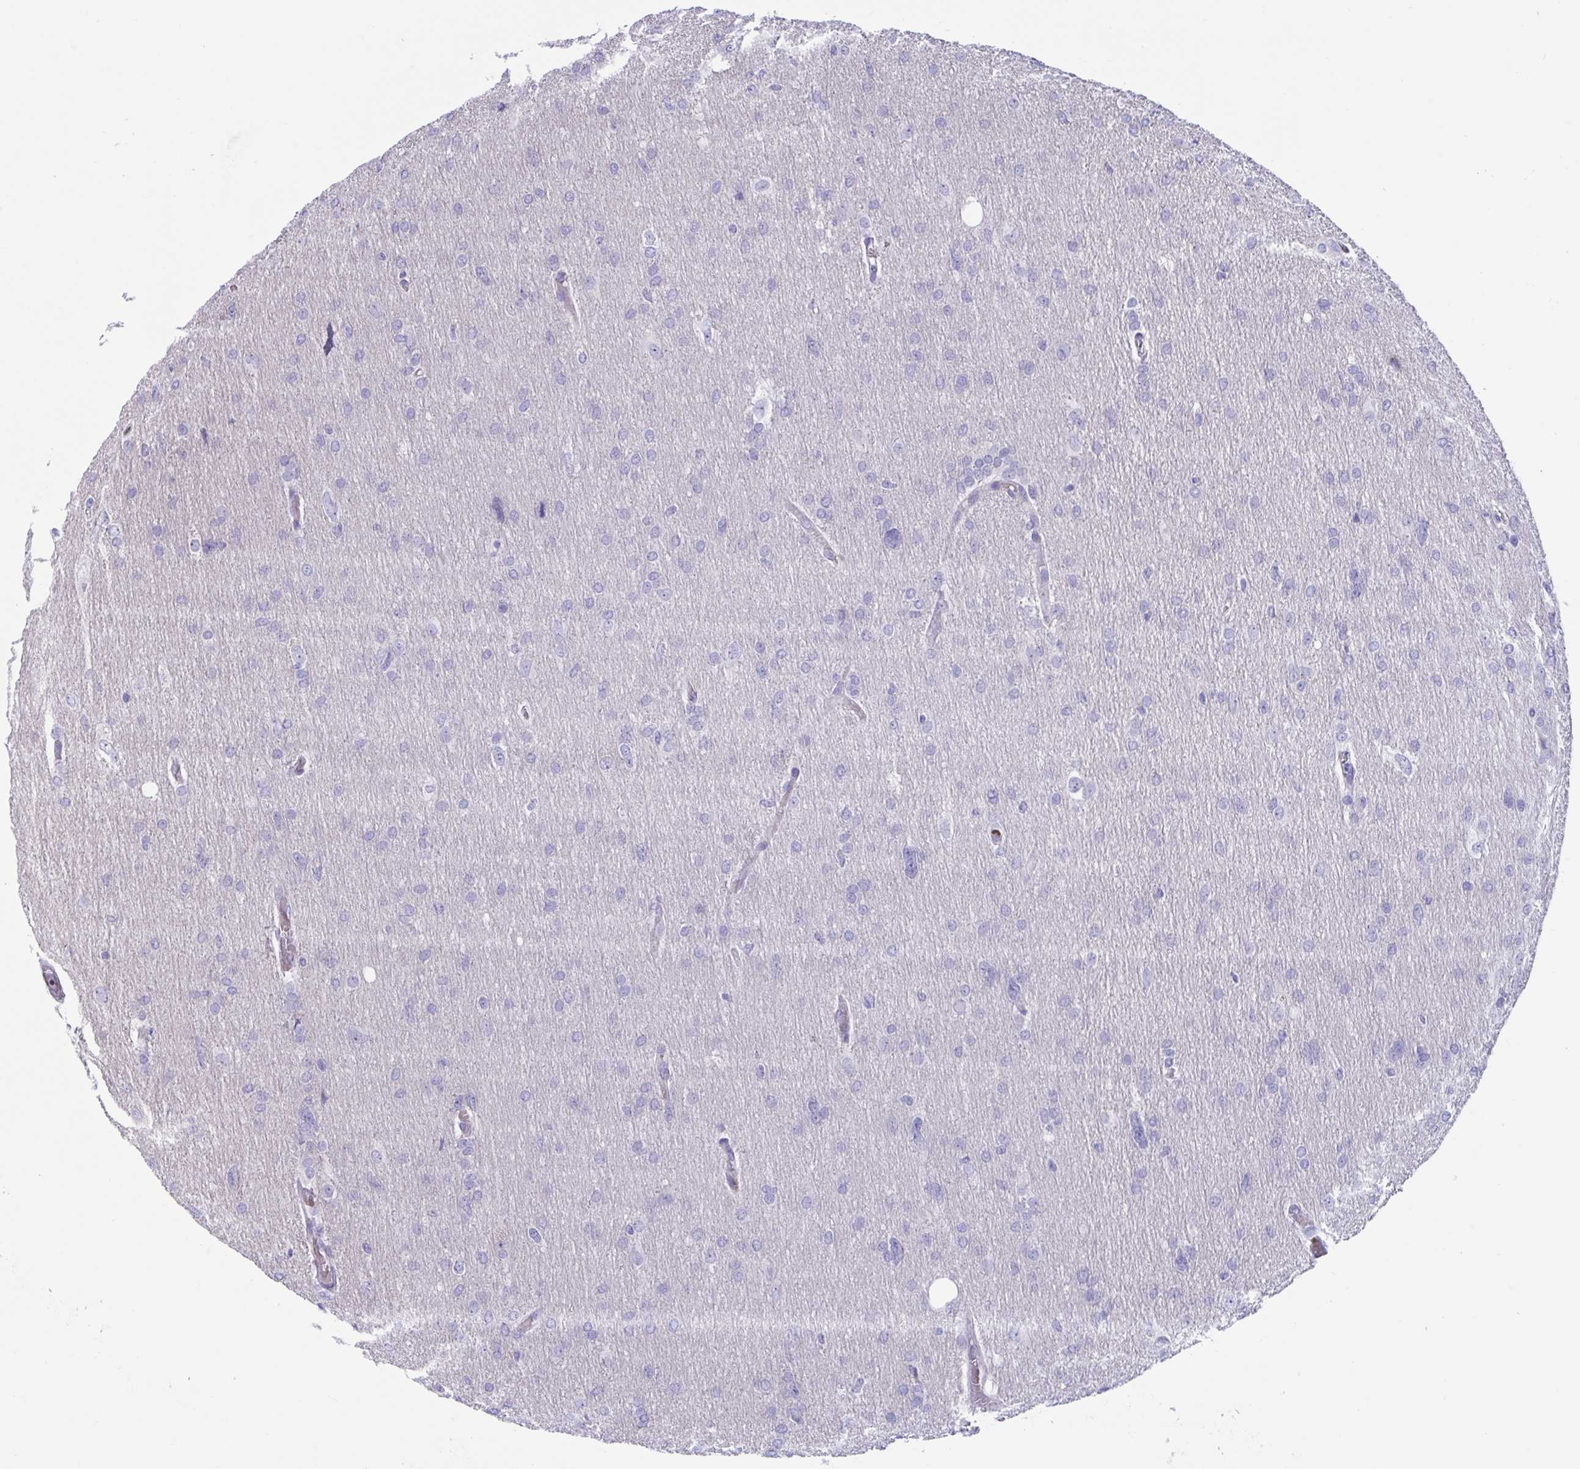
{"staining": {"intensity": "negative", "quantity": "none", "location": "none"}, "tissue": "glioma", "cell_type": "Tumor cells", "image_type": "cancer", "snomed": [{"axis": "morphology", "description": "Glioma, malignant, High grade"}, {"axis": "topography", "description": "Brain"}], "caption": "Tumor cells show no significant expression in glioma.", "gene": "TTC30B", "patient": {"sex": "male", "age": 53}}